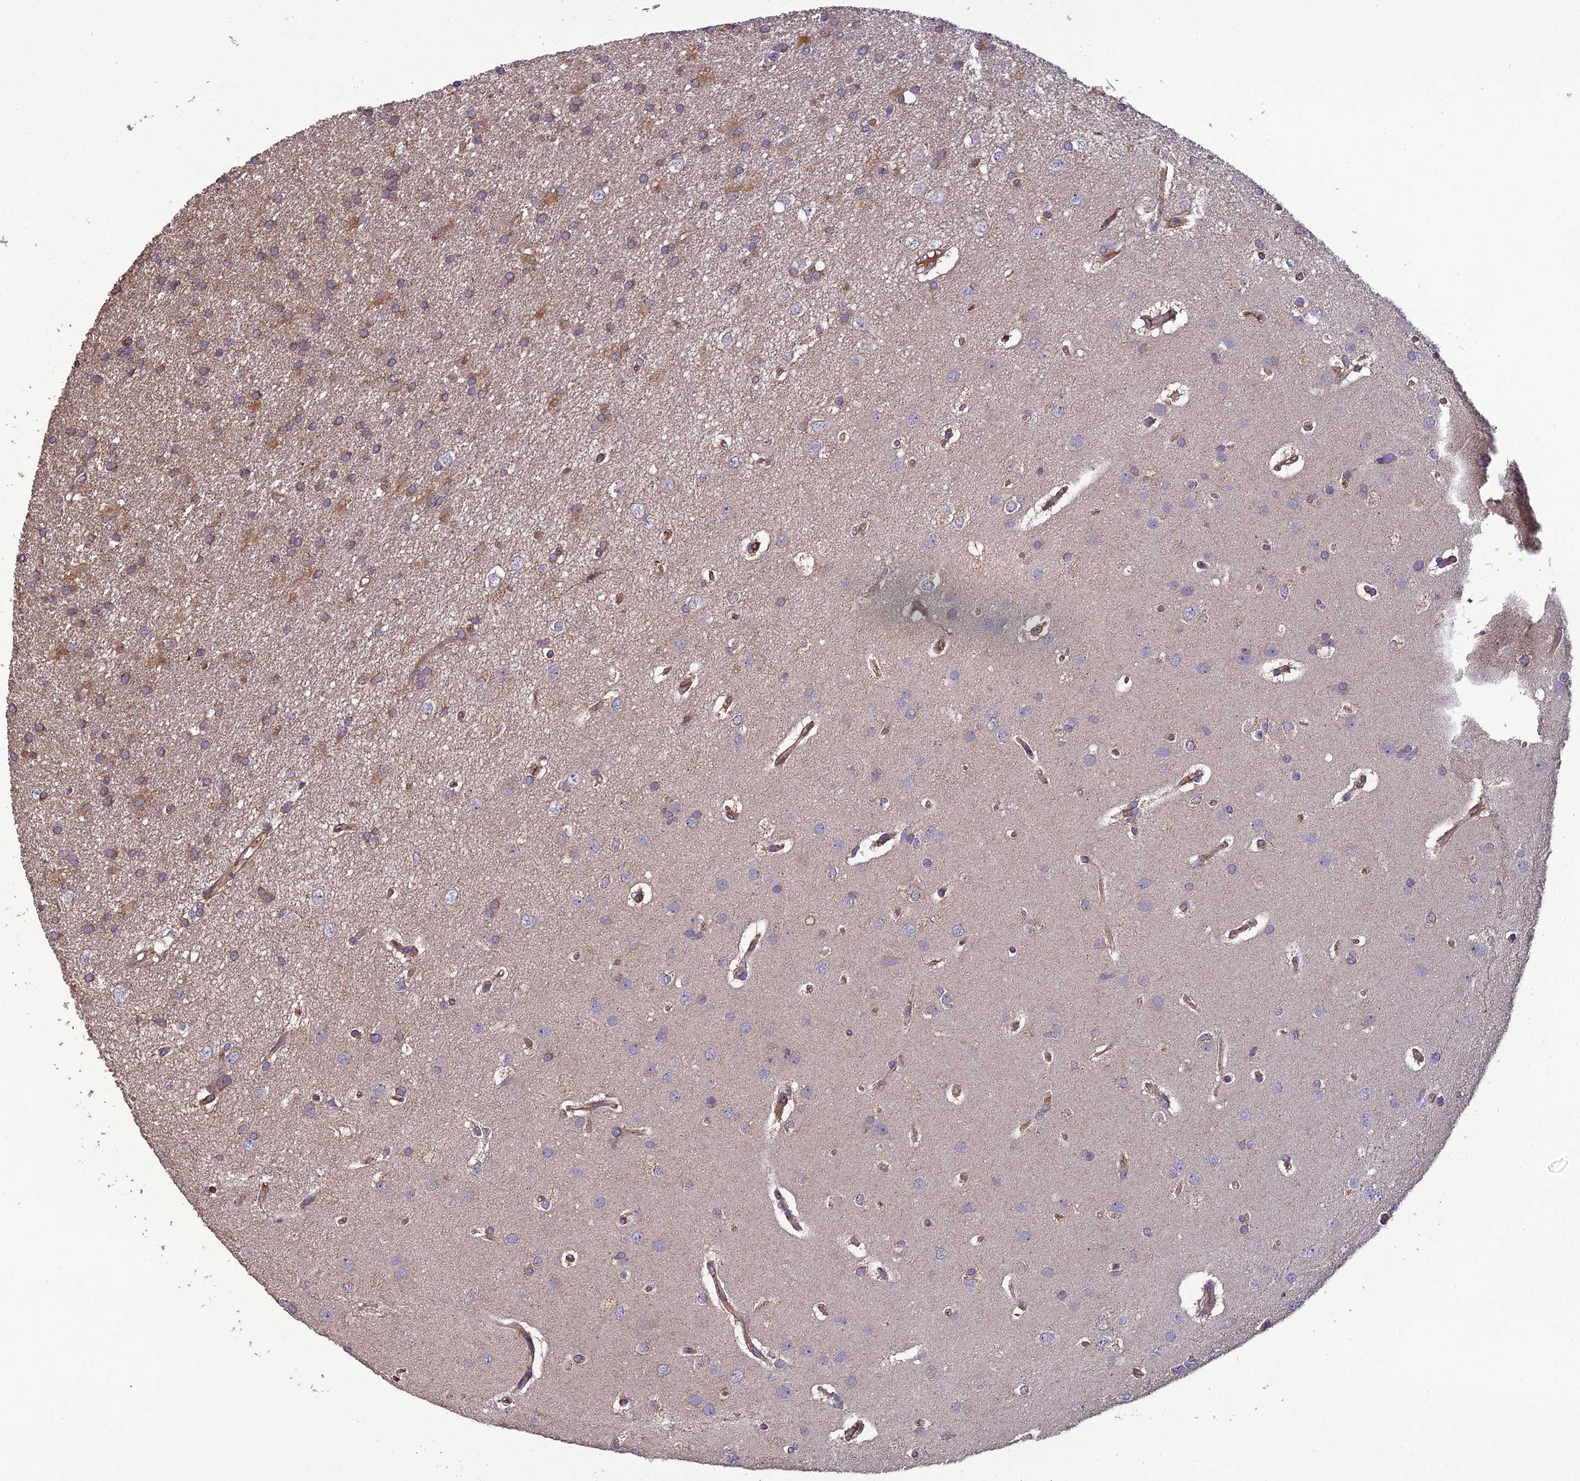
{"staining": {"intensity": "moderate", "quantity": "25%-75%", "location": "cytoplasmic/membranous"}, "tissue": "glioma", "cell_type": "Tumor cells", "image_type": "cancer", "snomed": [{"axis": "morphology", "description": "Glioma, malignant, High grade"}, {"axis": "topography", "description": "Brain"}], "caption": "Malignant glioma (high-grade) was stained to show a protein in brown. There is medium levels of moderate cytoplasmic/membranous positivity in approximately 25%-75% of tumor cells.", "gene": "GALR2", "patient": {"sex": "male", "age": 77}}